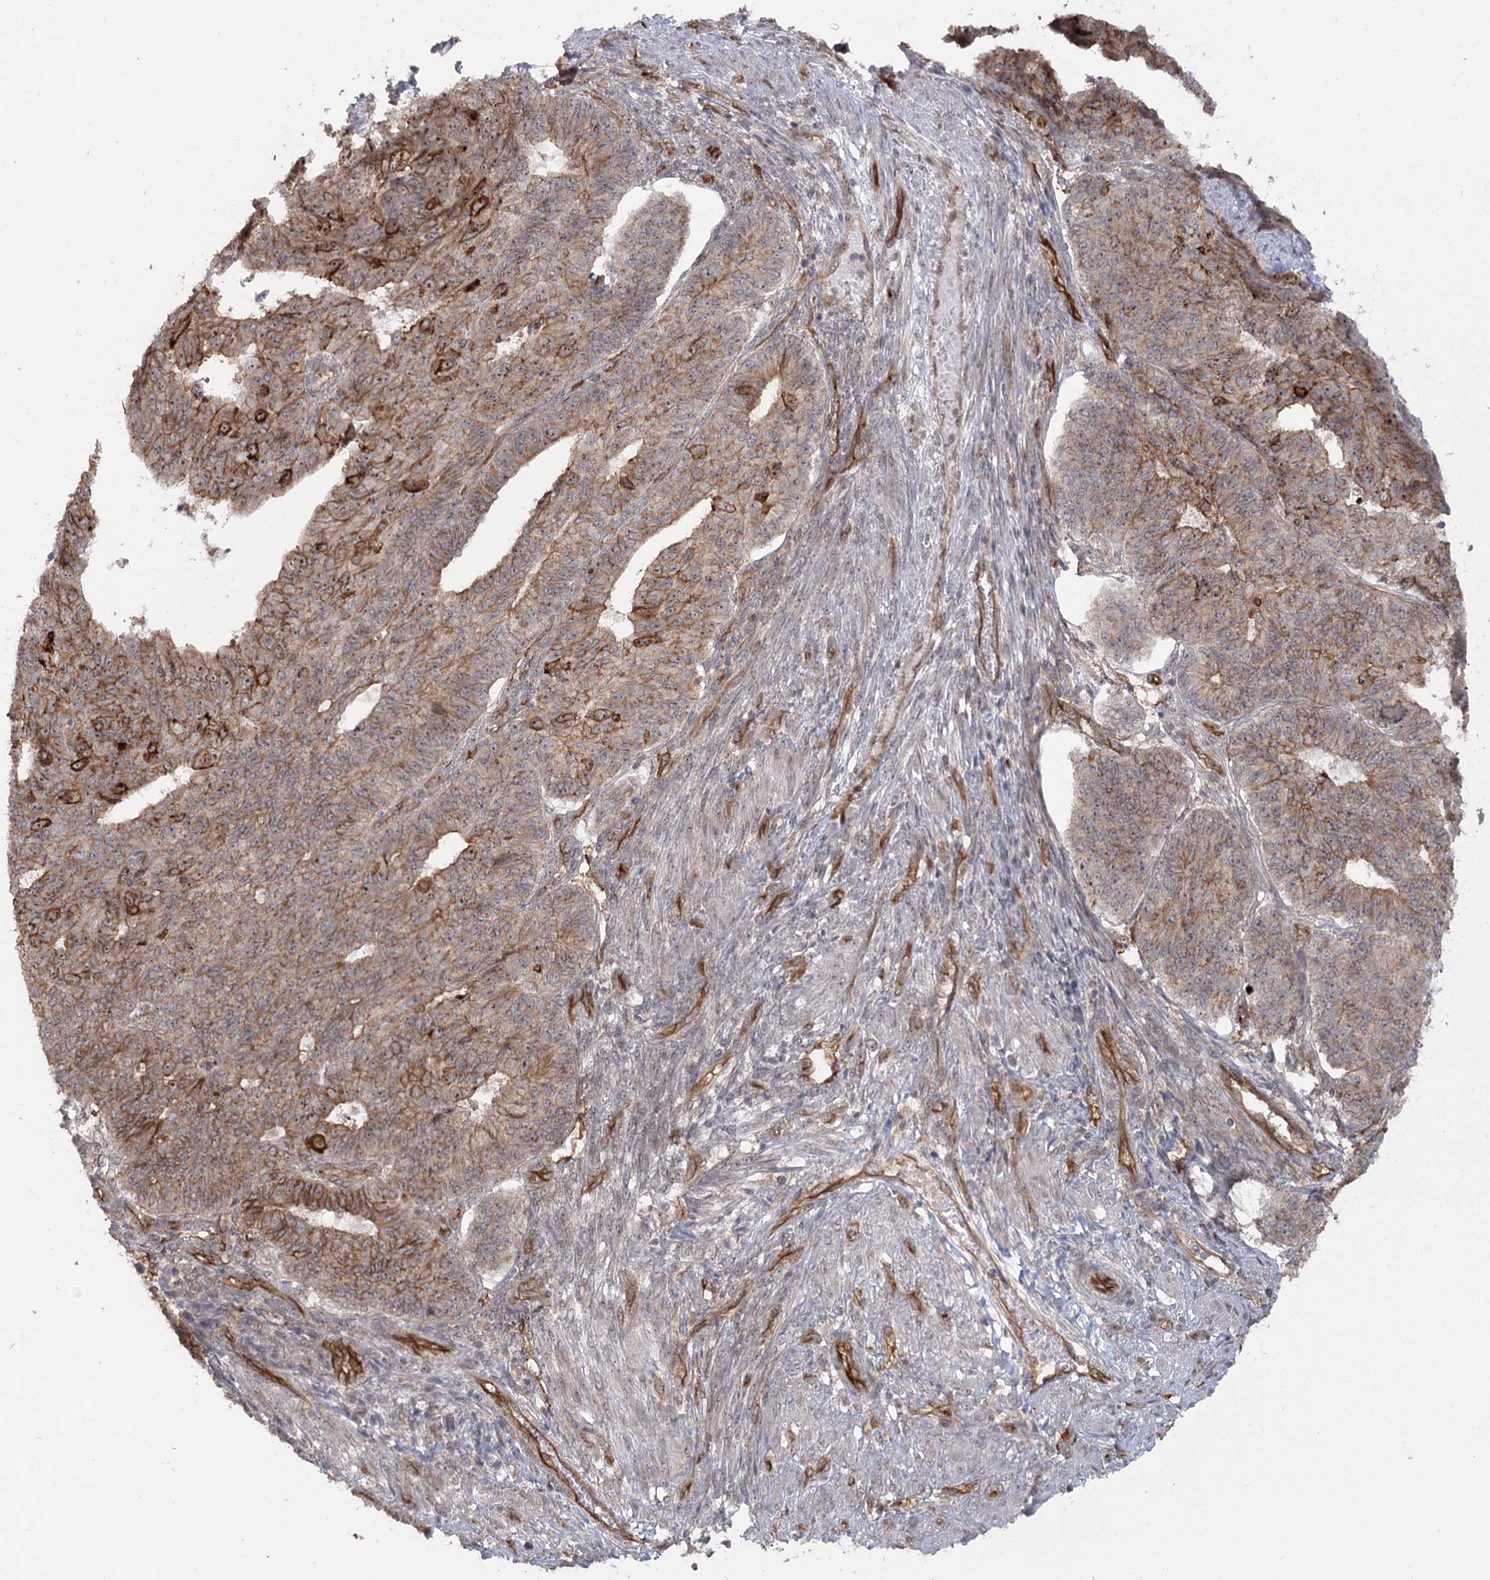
{"staining": {"intensity": "moderate", "quantity": ">75%", "location": "cytoplasmic/membranous"}, "tissue": "endometrial cancer", "cell_type": "Tumor cells", "image_type": "cancer", "snomed": [{"axis": "morphology", "description": "Adenocarcinoma, NOS"}, {"axis": "topography", "description": "Endometrium"}], "caption": "Moderate cytoplasmic/membranous staining is seen in approximately >75% of tumor cells in adenocarcinoma (endometrial).", "gene": "RPP14", "patient": {"sex": "female", "age": 32}}